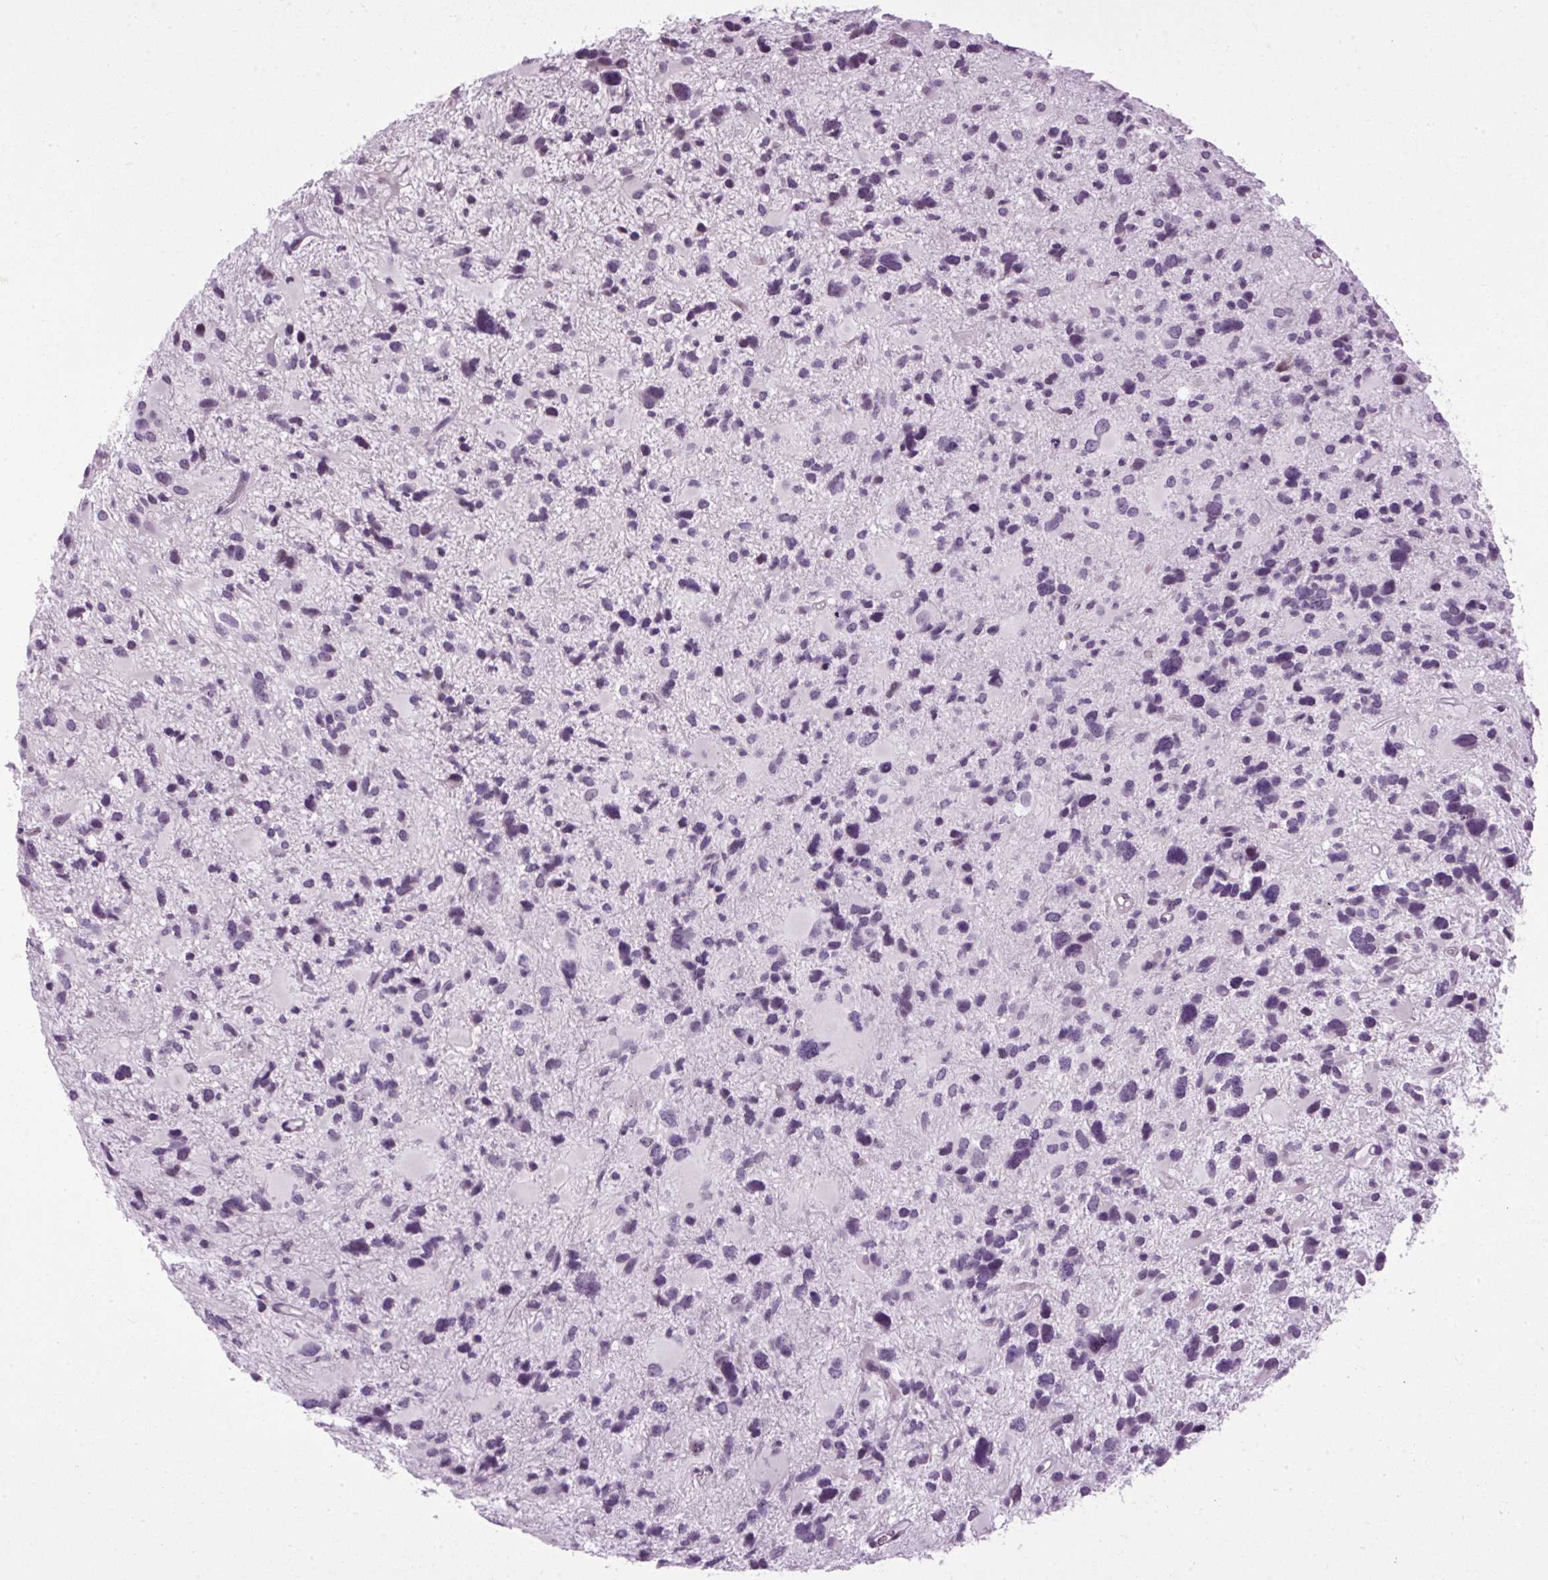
{"staining": {"intensity": "negative", "quantity": "none", "location": "none"}, "tissue": "glioma", "cell_type": "Tumor cells", "image_type": "cancer", "snomed": [{"axis": "morphology", "description": "Glioma, malignant, High grade"}, {"axis": "topography", "description": "Brain"}], "caption": "DAB immunohistochemical staining of human glioma exhibits no significant staining in tumor cells.", "gene": "A1CF", "patient": {"sex": "female", "age": 11}}